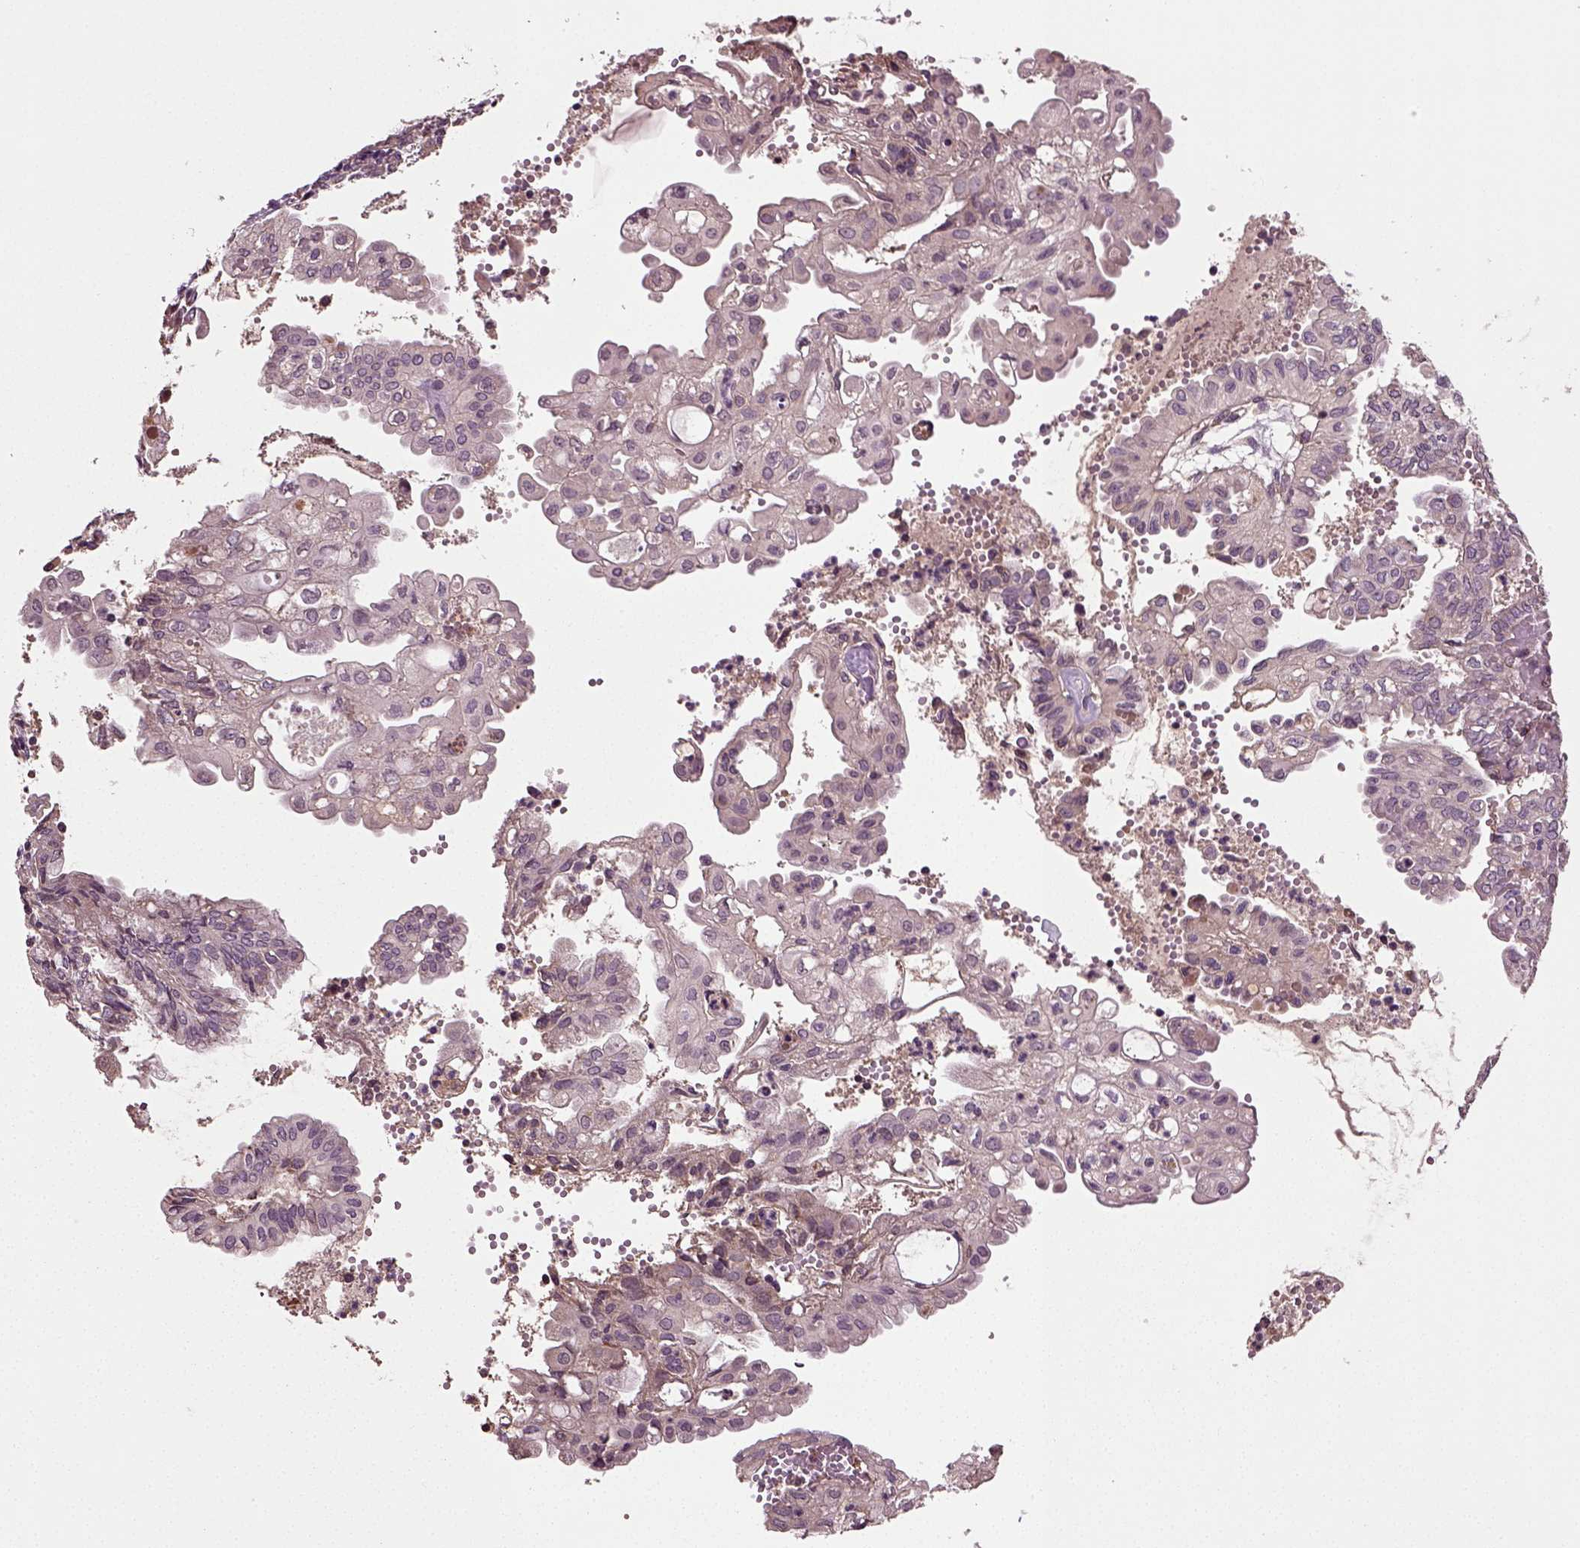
{"staining": {"intensity": "negative", "quantity": "none", "location": "none"}, "tissue": "endometrial cancer", "cell_type": "Tumor cells", "image_type": "cancer", "snomed": [{"axis": "morphology", "description": "Adenocarcinoma, NOS"}, {"axis": "topography", "description": "Endometrium"}], "caption": "Tumor cells are negative for protein expression in human endometrial cancer.", "gene": "ERV3-1", "patient": {"sex": "female", "age": 68}}